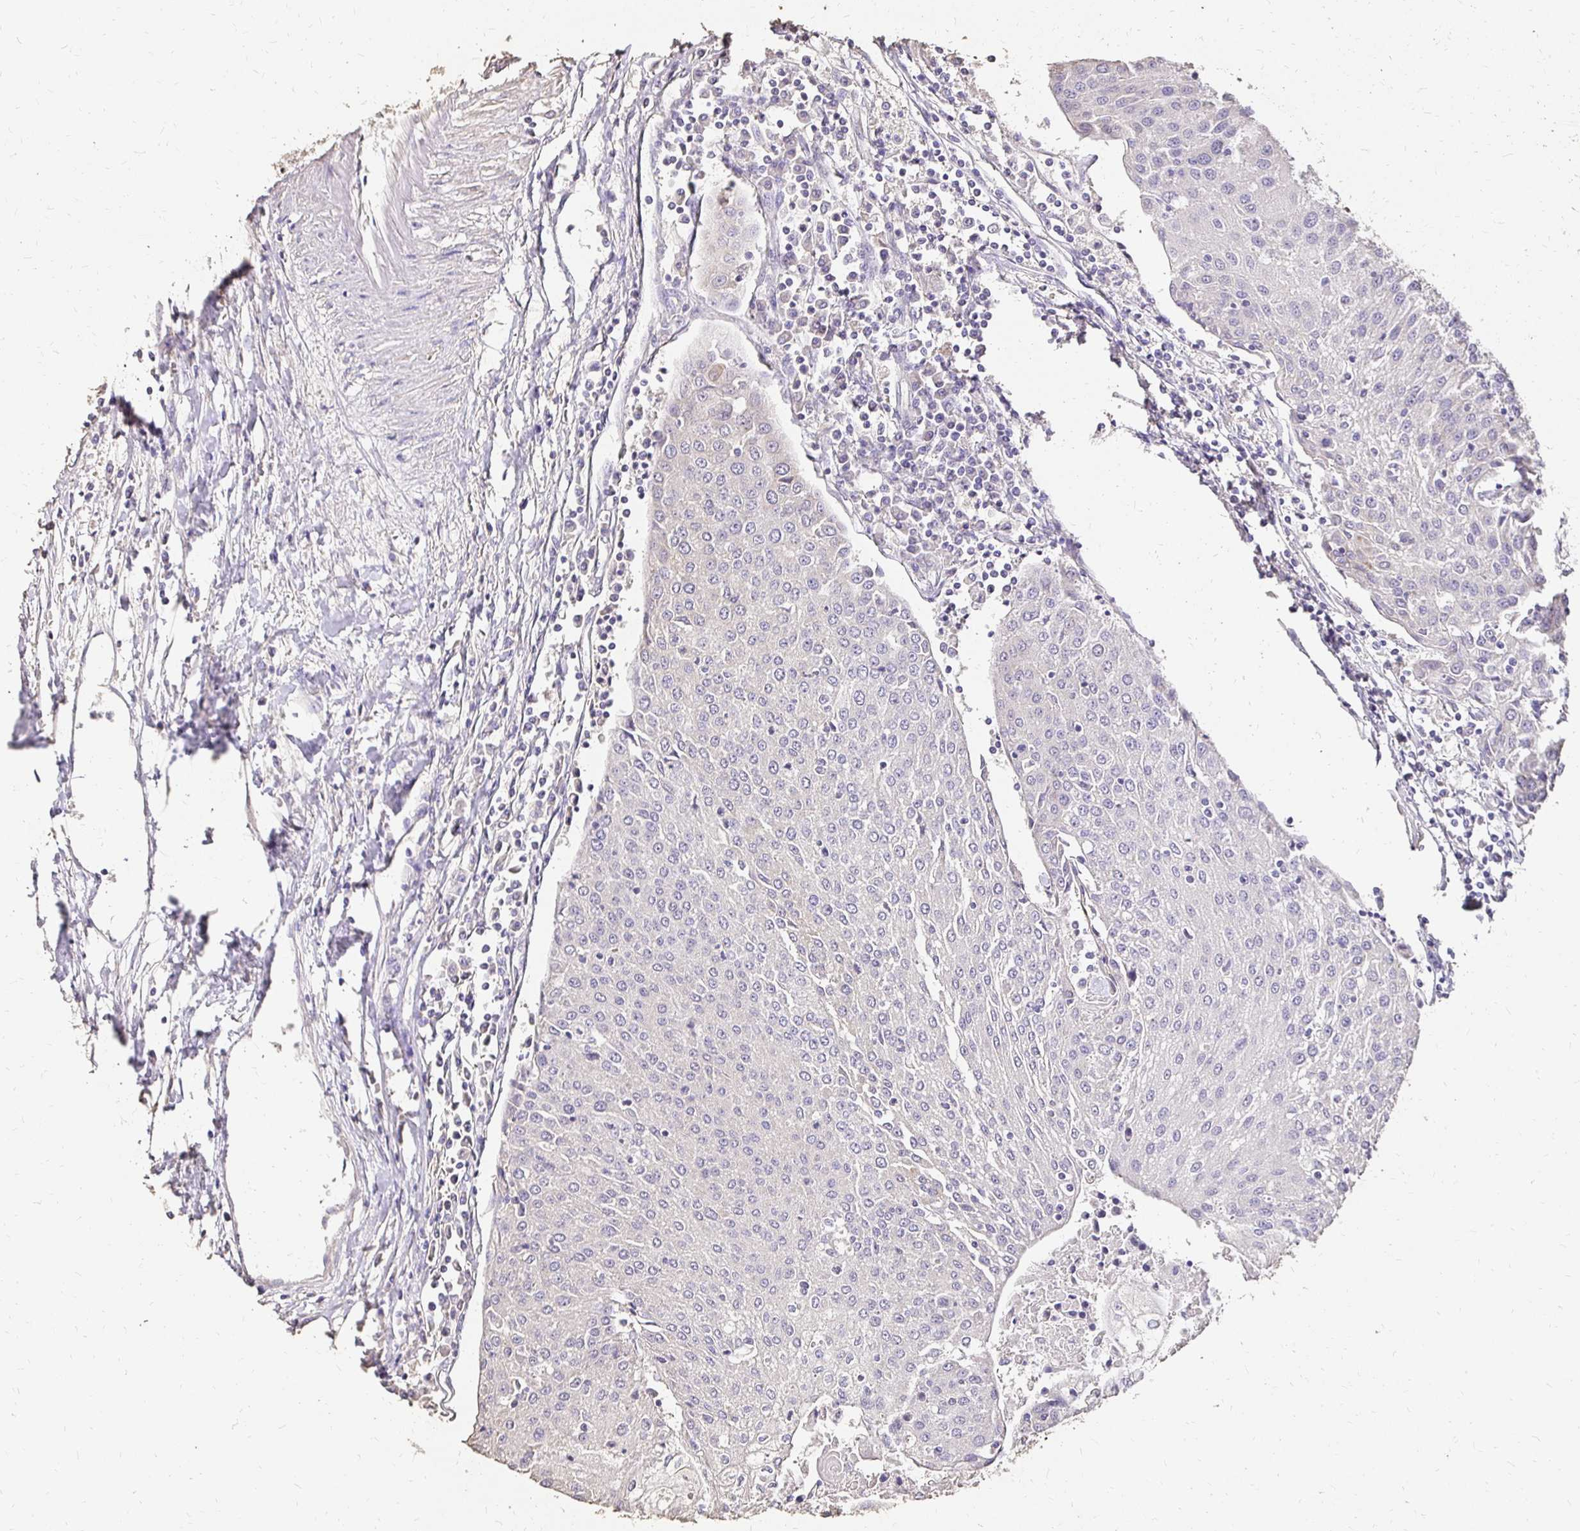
{"staining": {"intensity": "negative", "quantity": "none", "location": "none"}, "tissue": "urothelial cancer", "cell_type": "Tumor cells", "image_type": "cancer", "snomed": [{"axis": "morphology", "description": "Urothelial carcinoma, High grade"}, {"axis": "topography", "description": "Urinary bladder"}], "caption": "Urothelial cancer stained for a protein using immunohistochemistry (IHC) exhibits no expression tumor cells.", "gene": "UGT1A6", "patient": {"sex": "female", "age": 85}}